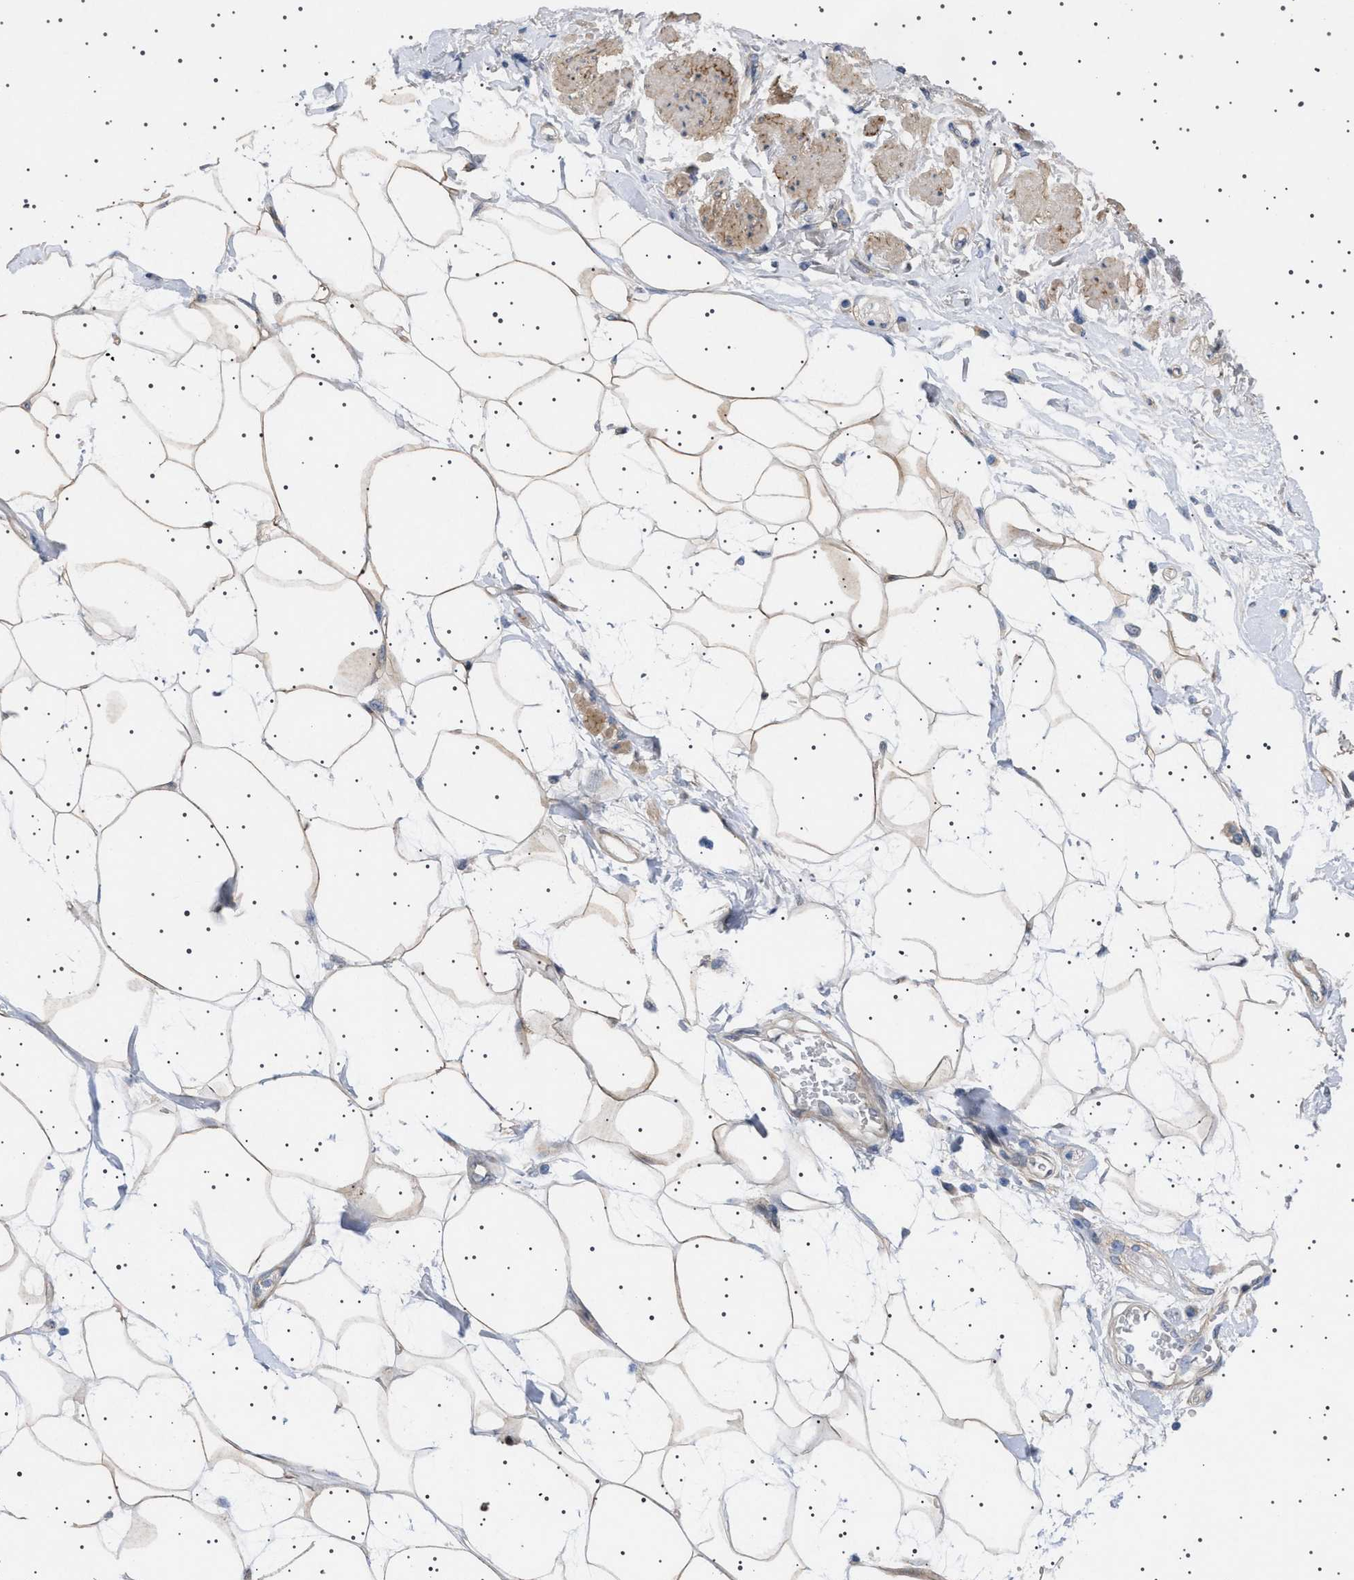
{"staining": {"intensity": "weak", "quantity": ">75%", "location": "cytoplasmic/membranous"}, "tissue": "adipose tissue", "cell_type": "Adipocytes", "image_type": "normal", "snomed": [{"axis": "morphology", "description": "Normal tissue, NOS"}, {"axis": "morphology", "description": "Adenocarcinoma, NOS"}, {"axis": "topography", "description": "Duodenum"}, {"axis": "topography", "description": "Peripheral nerve tissue"}], "caption": "The immunohistochemical stain highlights weak cytoplasmic/membranous expression in adipocytes of benign adipose tissue.", "gene": "HTR1A", "patient": {"sex": "female", "age": 60}}